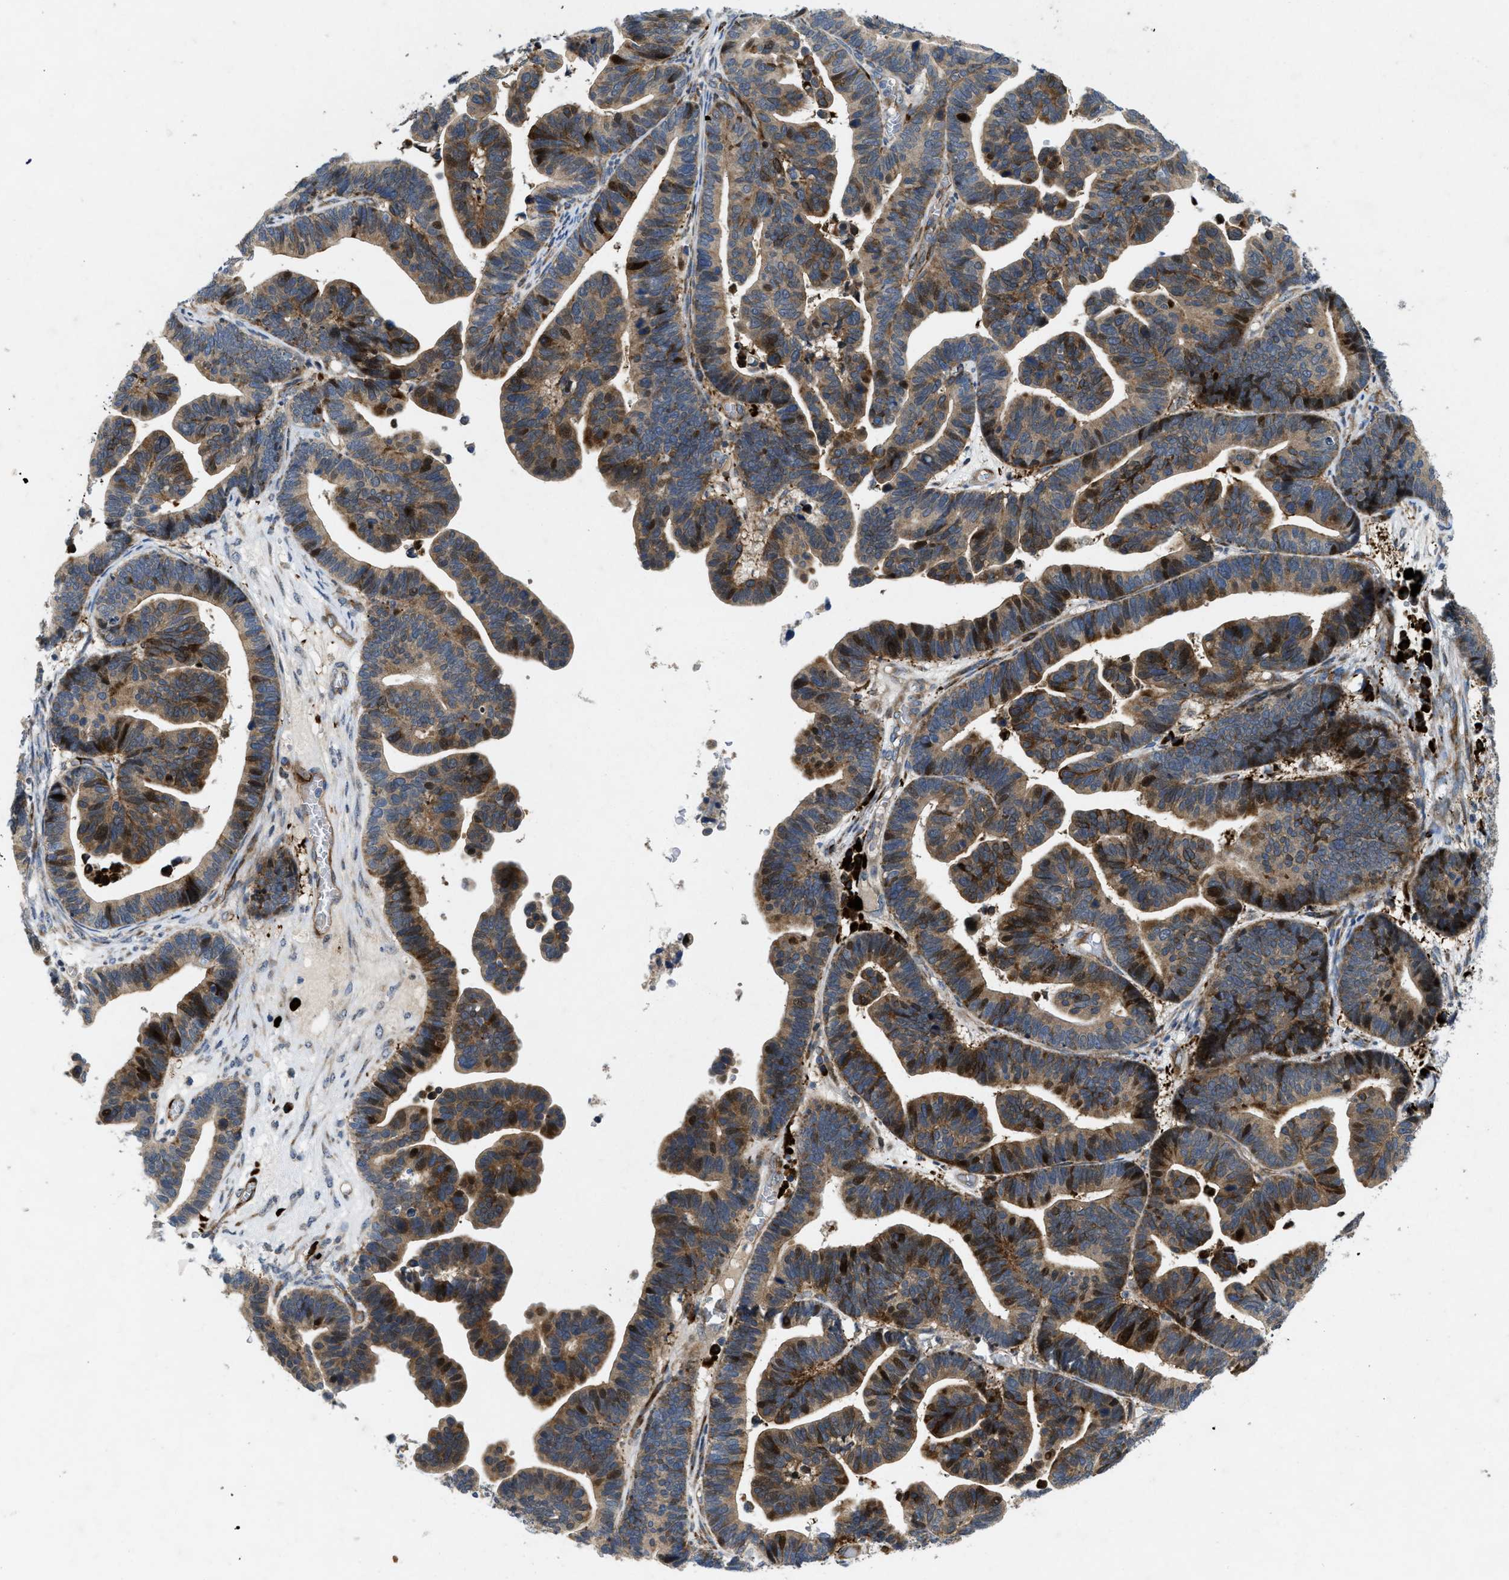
{"staining": {"intensity": "moderate", "quantity": ">75%", "location": "cytoplasmic/membranous,nuclear"}, "tissue": "ovarian cancer", "cell_type": "Tumor cells", "image_type": "cancer", "snomed": [{"axis": "morphology", "description": "Cystadenocarcinoma, serous, NOS"}, {"axis": "topography", "description": "Ovary"}], "caption": "Immunohistochemical staining of ovarian serous cystadenocarcinoma shows moderate cytoplasmic/membranous and nuclear protein staining in approximately >75% of tumor cells. (DAB IHC, brown staining for protein, blue staining for nuclei).", "gene": "HSPA12B", "patient": {"sex": "female", "age": 56}}